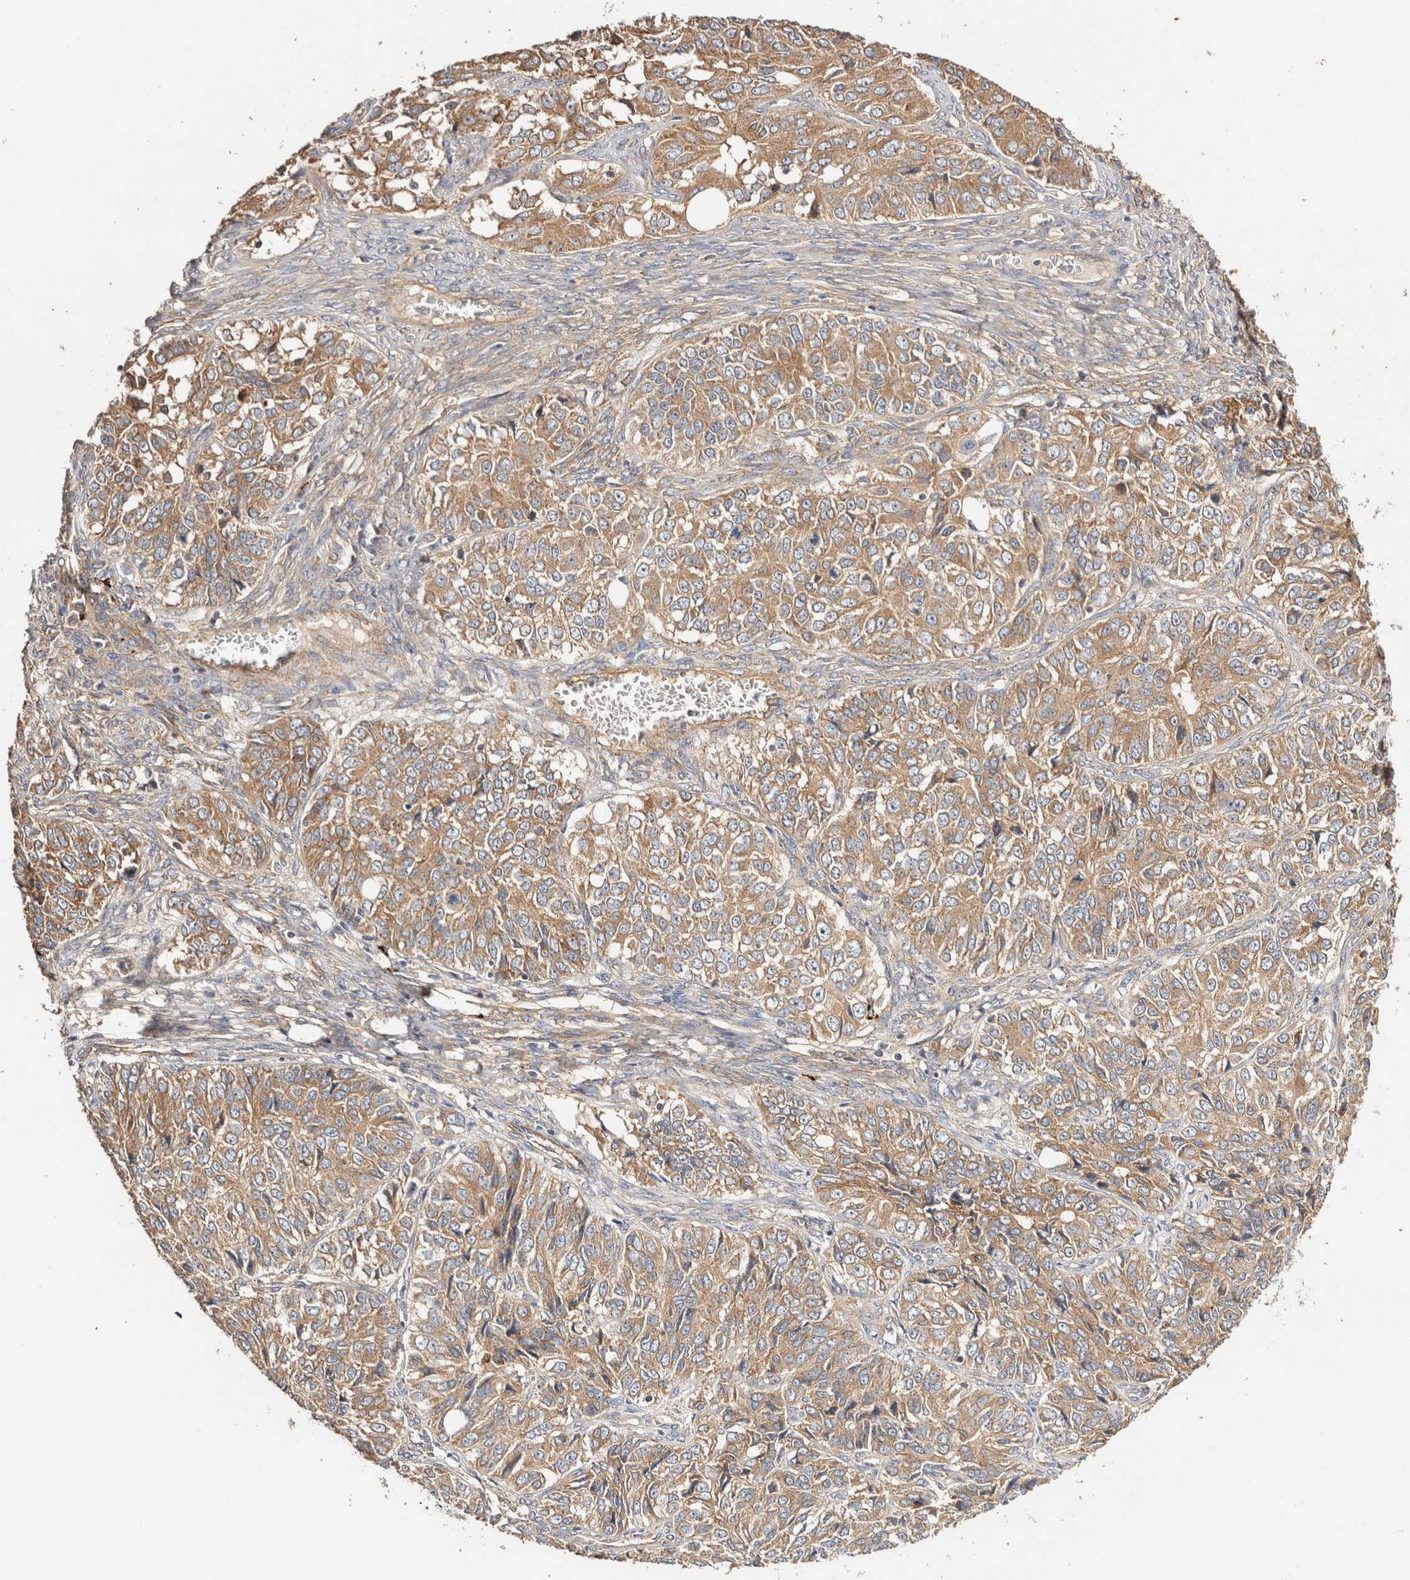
{"staining": {"intensity": "moderate", "quantity": ">75%", "location": "cytoplasmic/membranous"}, "tissue": "ovarian cancer", "cell_type": "Tumor cells", "image_type": "cancer", "snomed": [{"axis": "morphology", "description": "Carcinoma, endometroid"}, {"axis": "topography", "description": "Ovary"}], "caption": "An immunohistochemistry photomicrograph of neoplastic tissue is shown. Protein staining in brown highlights moderate cytoplasmic/membranous positivity in ovarian endometroid carcinoma within tumor cells. (IHC, brightfield microscopy, high magnification).", "gene": "B3GNTL1", "patient": {"sex": "female", "age": 51}}